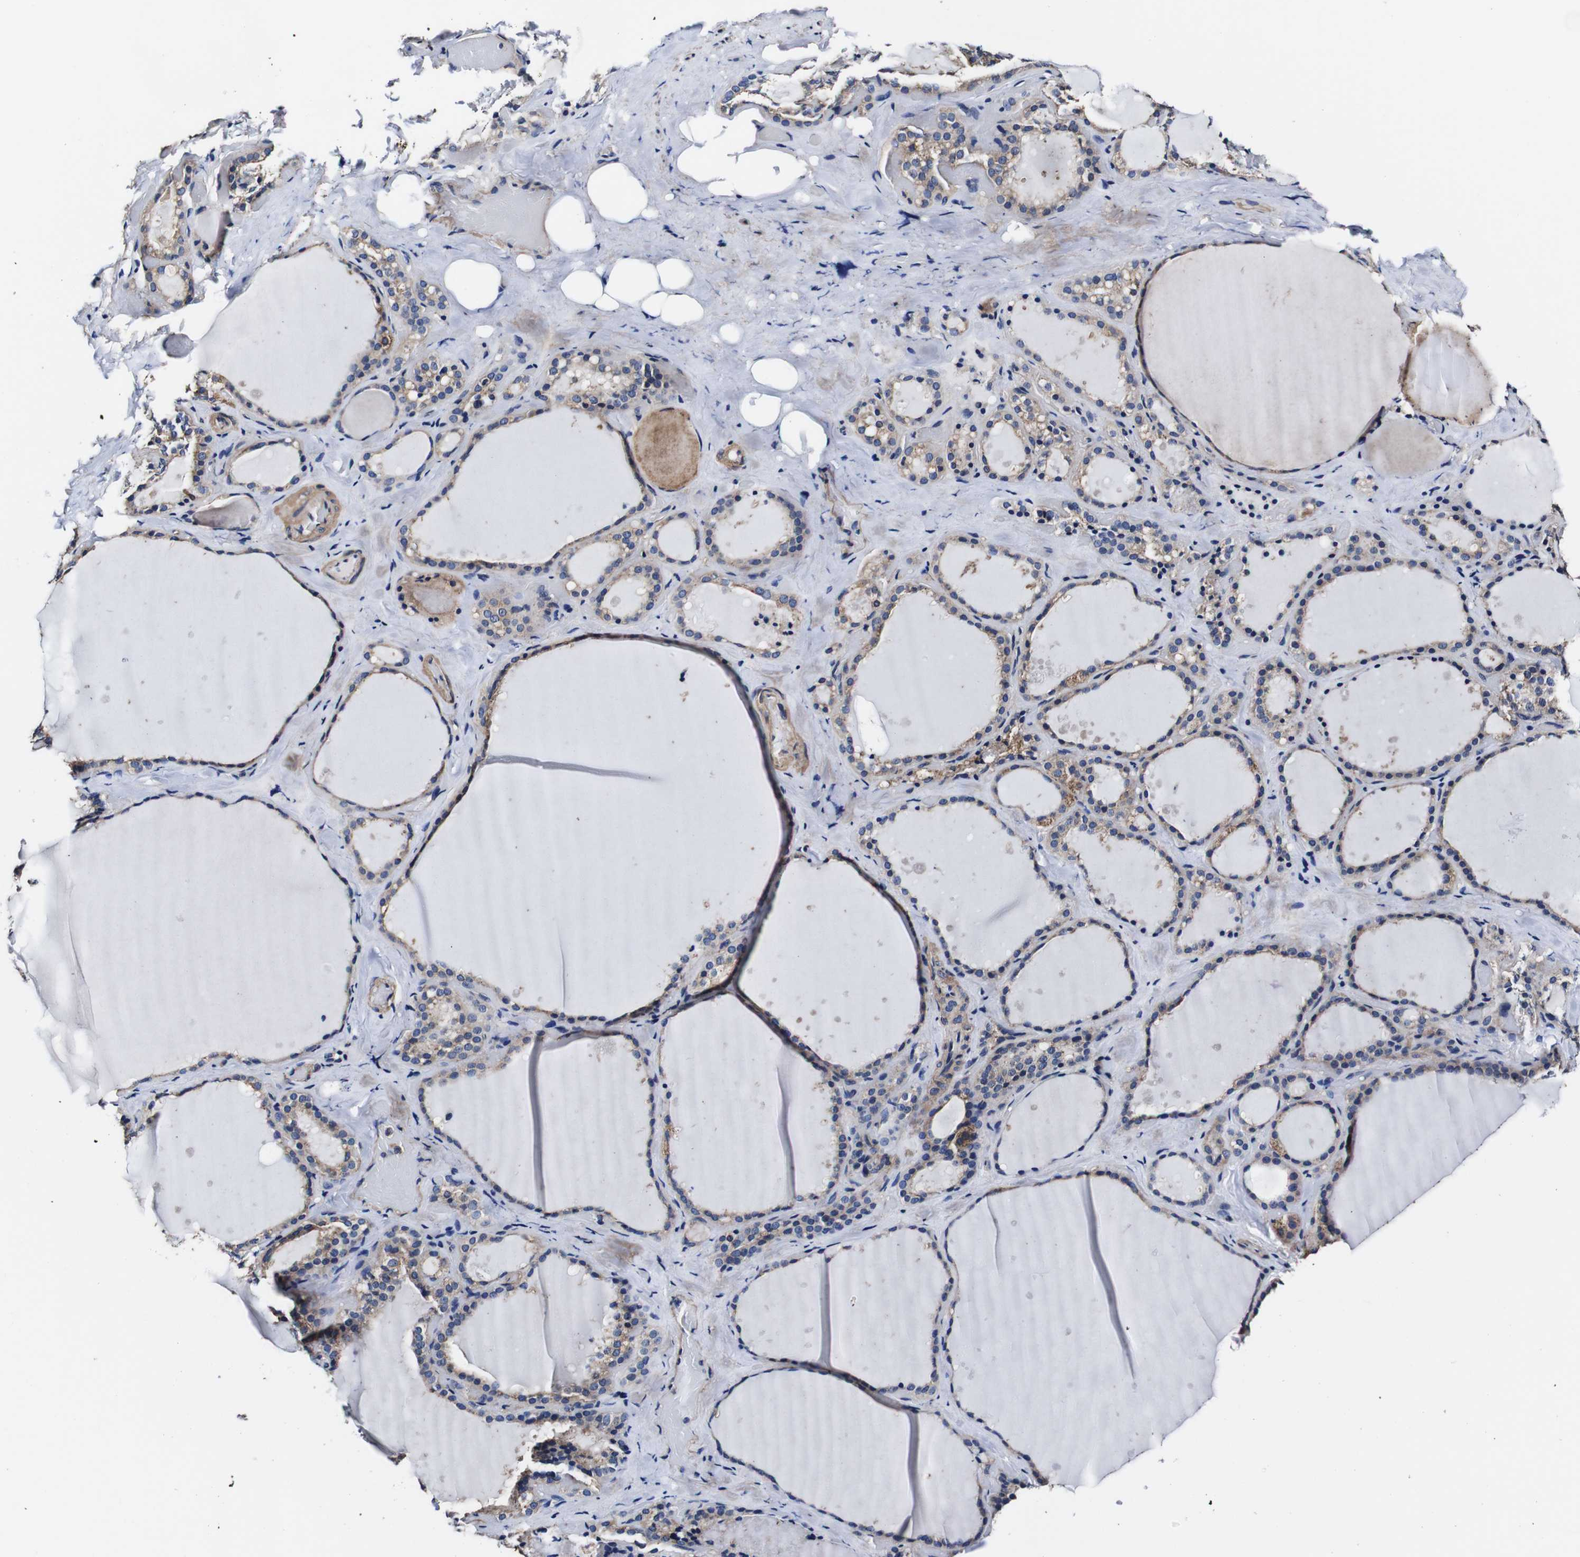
{"staining": {"intensity": "weak", "quantity": ">75%", "location": "cytoplasmic/membranous"}, "tissue": "thyroid gland", "cell_type": "Glandular cells", "image_type": "normal", "snomed": [{"axis": "morphology", "description": "Normal tissue, NOS"}, {"axis": "topography", "description": "Thyroid gland"}], "caption": "Thyroid gland was stained to show a protein in brown. There is low levels of weak cytoplasmic/membranous staining in approximately >75% of glandular cells. (DAB (3,3'-diaminobenzidine) = brown stain, brightfield microscopy at high magnification).", "gene": "PDCD6IP", "patient": {"sex": "female", "age": 44}}